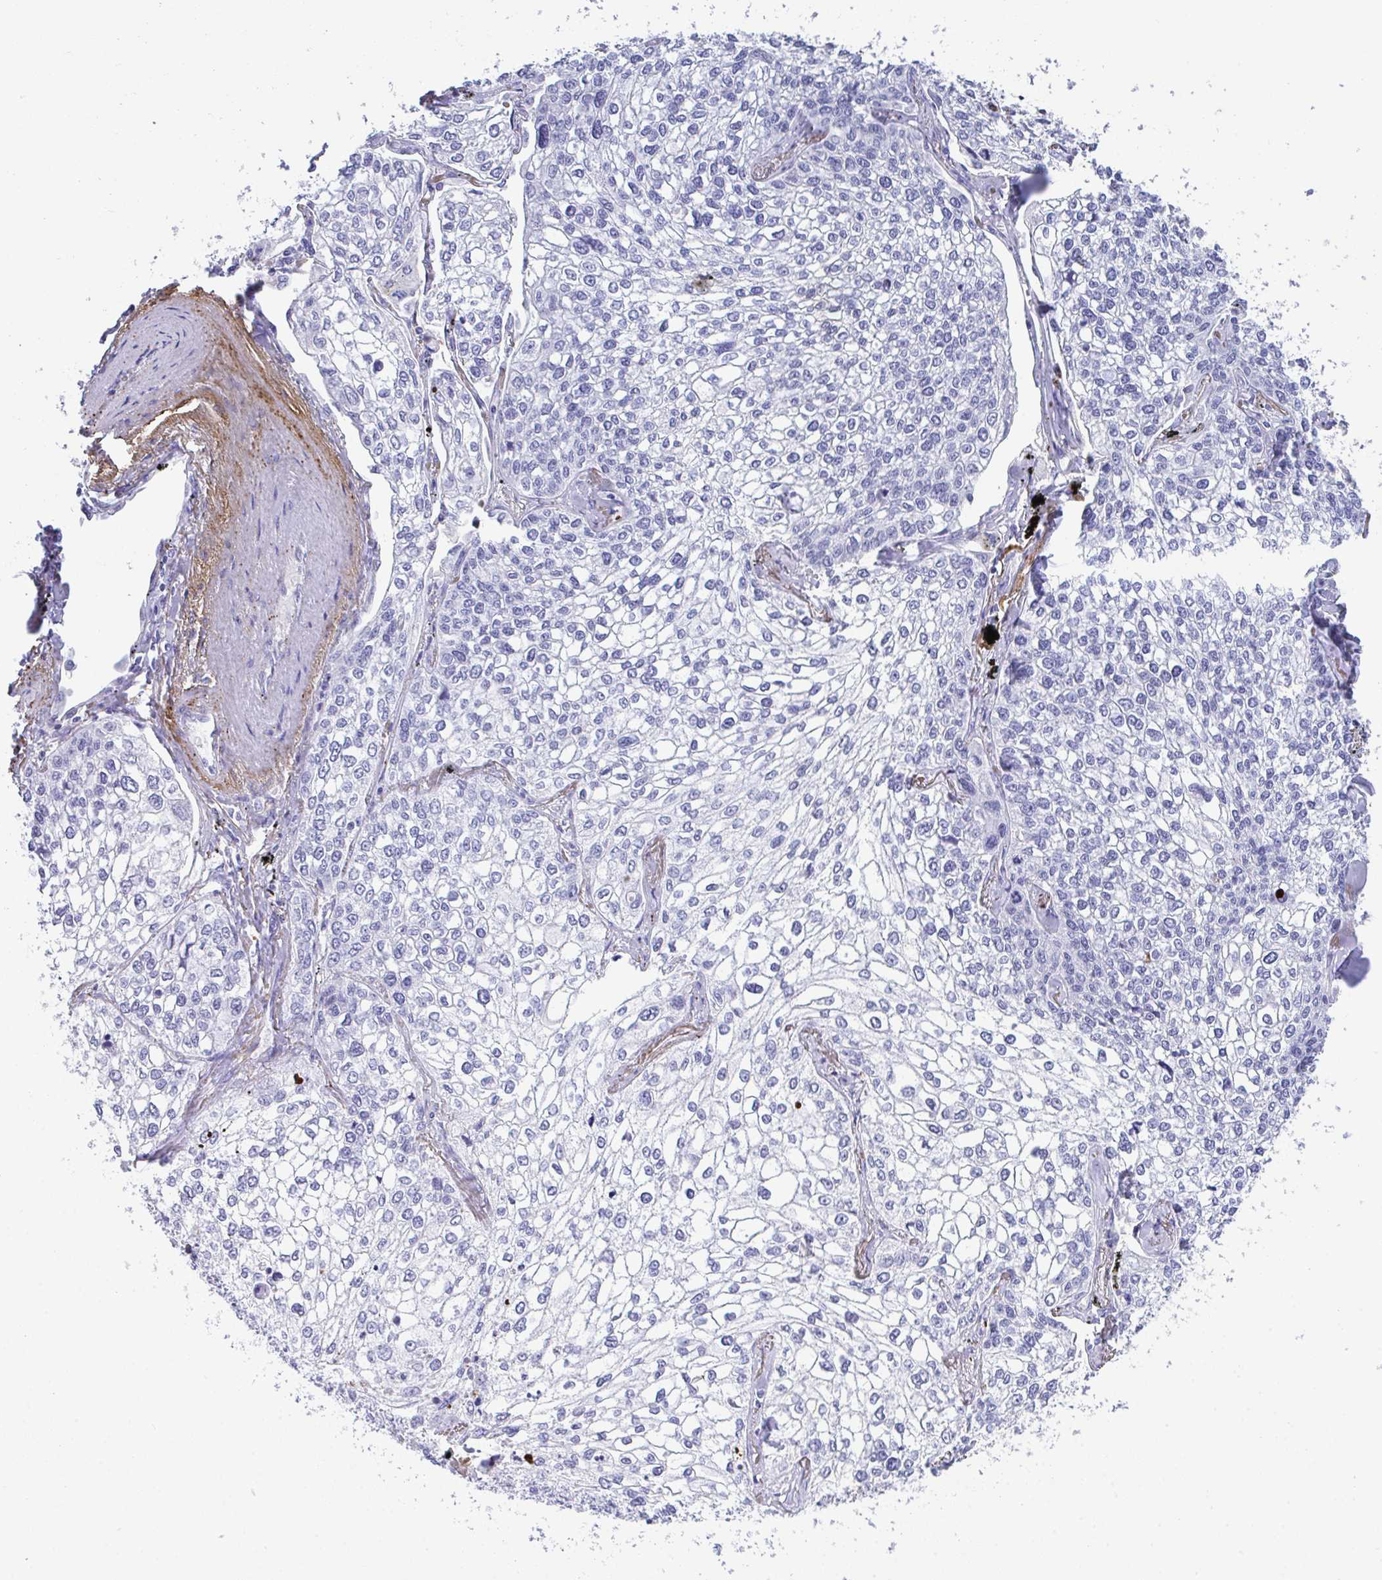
{"staining": {"intensity": "negative", "quantity": "none", "location": "none"}, "tissue": "lung cancer", "cell_type": "Tumor cells", "image_type": "cancer", "snomed": [{"axis": "morphology", "description": "Squamous cell carcinoma, NOS"}, {"axis": "topography", "description": "Lung"}], "caption": "Photomicrograph shows no protein positivity in tumor cells of squamous cell carcinoma (lung) tissue.", "gene": "KMT2E", "patient": {"sex": "male", "age": 74}}